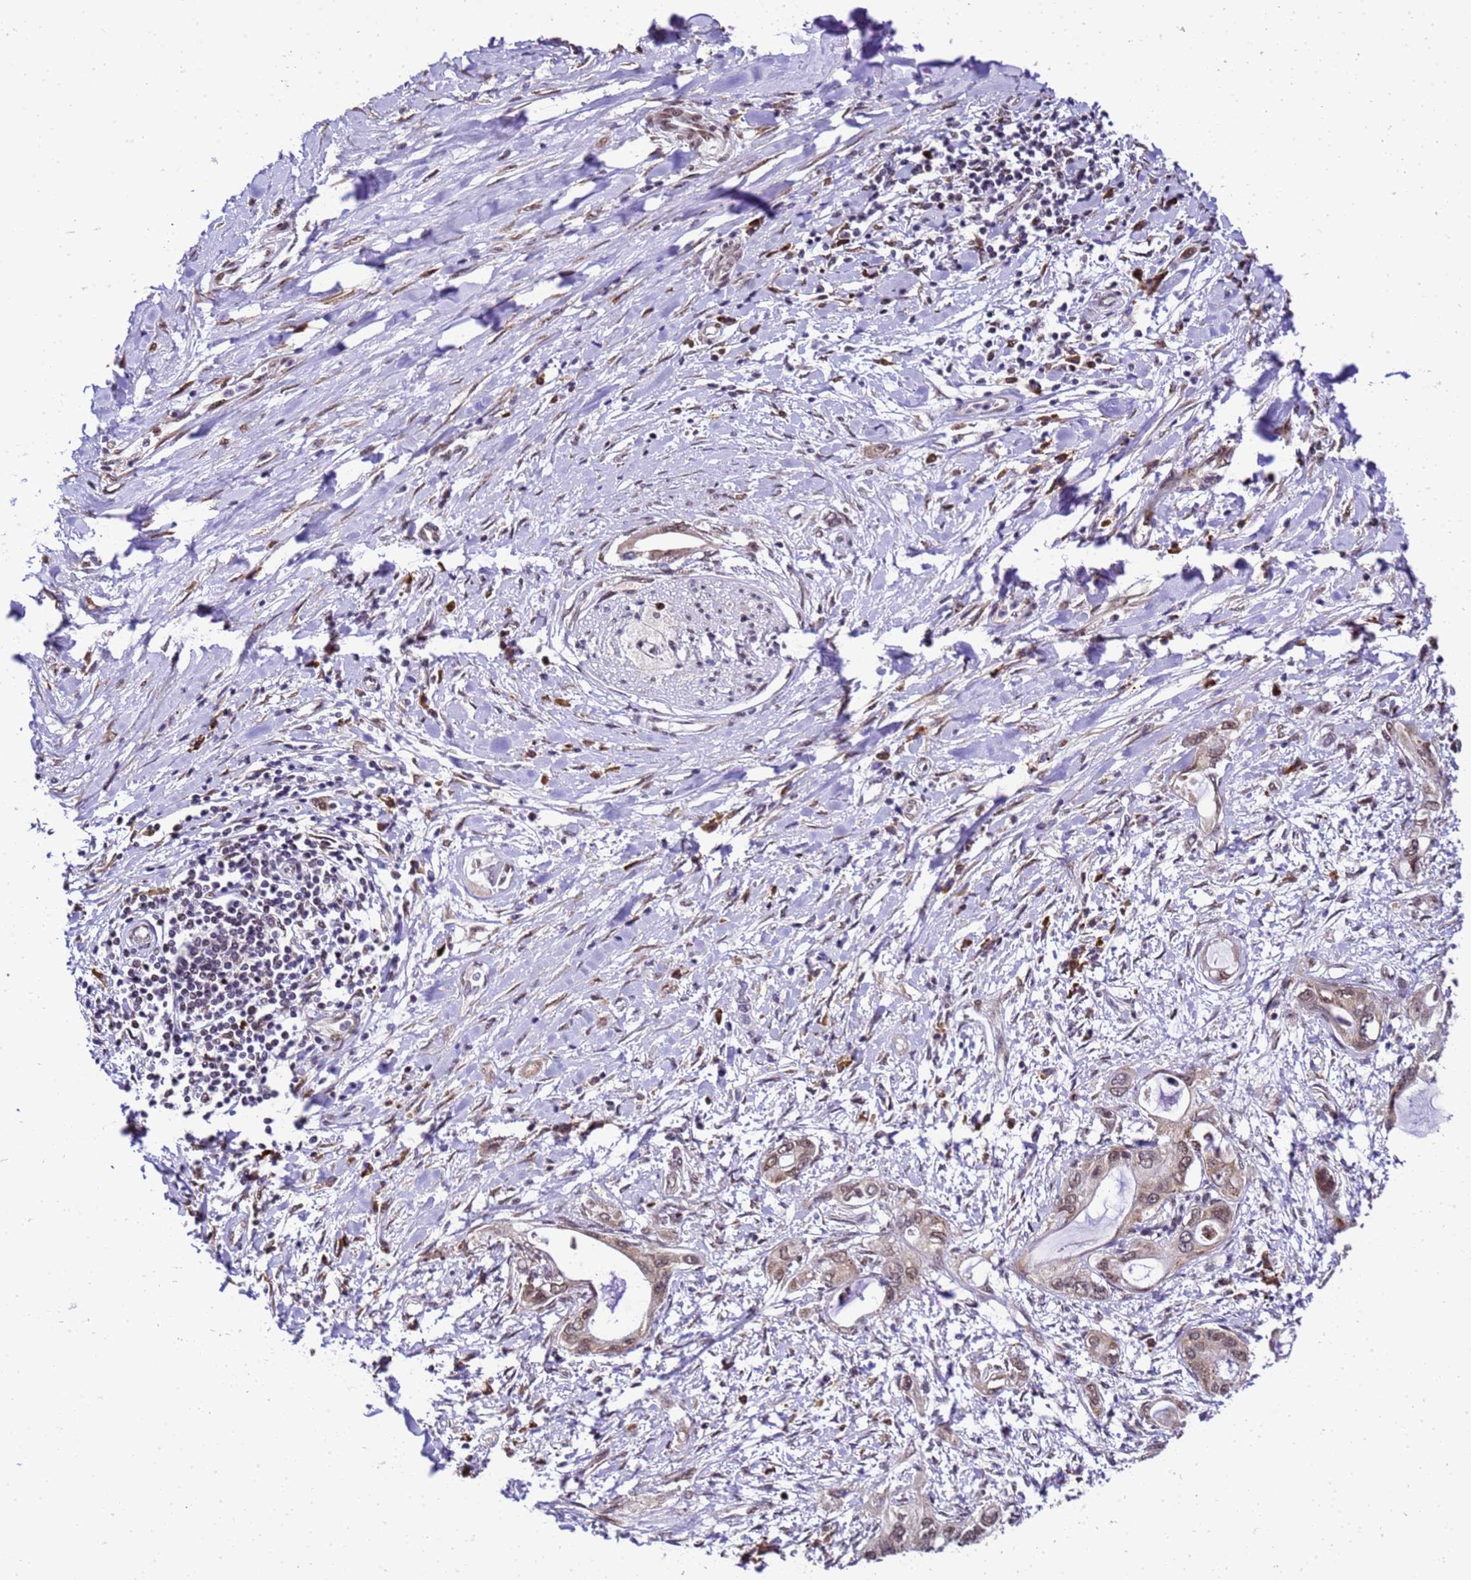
{"staining": {"intensity": "weak", "quantity": "25%-75%", "location": "cytoplasmic/membranous,nuclear"}, "tissue": "pancreatic cancer", "cell_type": "Tumor cells", "image_type": "cancer", "snomed": [{"axis": "morphology", "description": "Inflammation, NOS"}, {"axis": "morphology", "description": "Adenocarcinoma, NOS"}, {"axis": "topography", "description": "Pancreas"}], "caption": "Immunohistochemistry (IHC) photomicrograph of pancreatic cancer stained for a protein (brown), which exhibits low levels of weak cytoplasmic/membranous and nuclear staining in about 25%-75% of tumor cells.", "gene": "SMN1", "patient": {"sex": "female", "age": 56}}